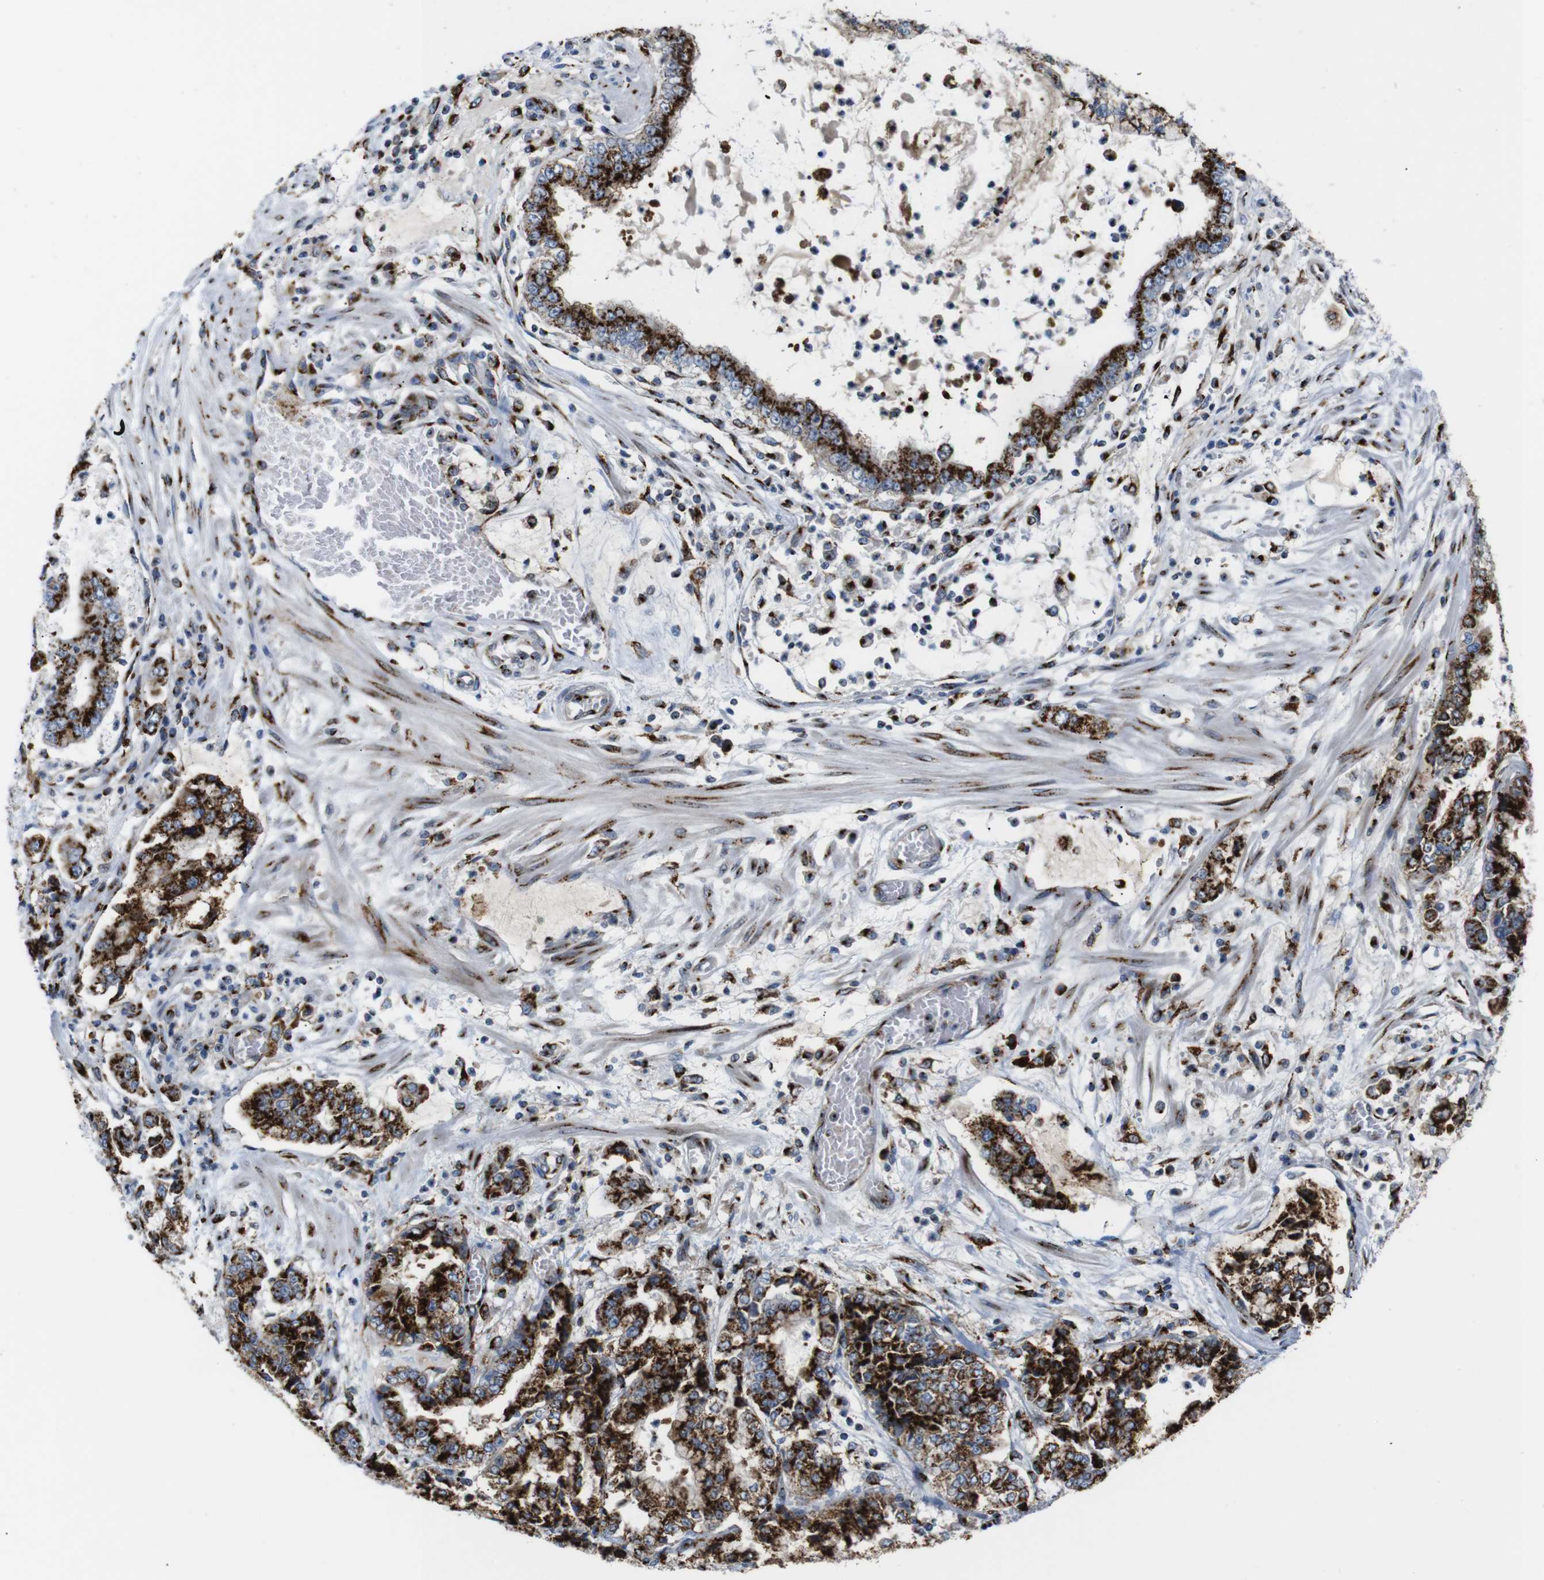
{"staining": {"intensity": "strong", "quantity": ">75%", "location": "cytoplasmic/membranous"}, "tissue": "stomach cancer", "cell_type": "Tumor cells", "image_type": "cancer", "snomed": [{"axis": "morphology", "description": "Adenocarcinoma, NOS"}, {"axis": "topography", "description": "Stomach"}], "caption": "A brown stain shows strong cytoplasmic/membranous expression of a protein in stomach cancer (adenocarcinoma) tumor cells.", "gene": "TGOLN2", "patient": {"sex": "male", "age": 76}}